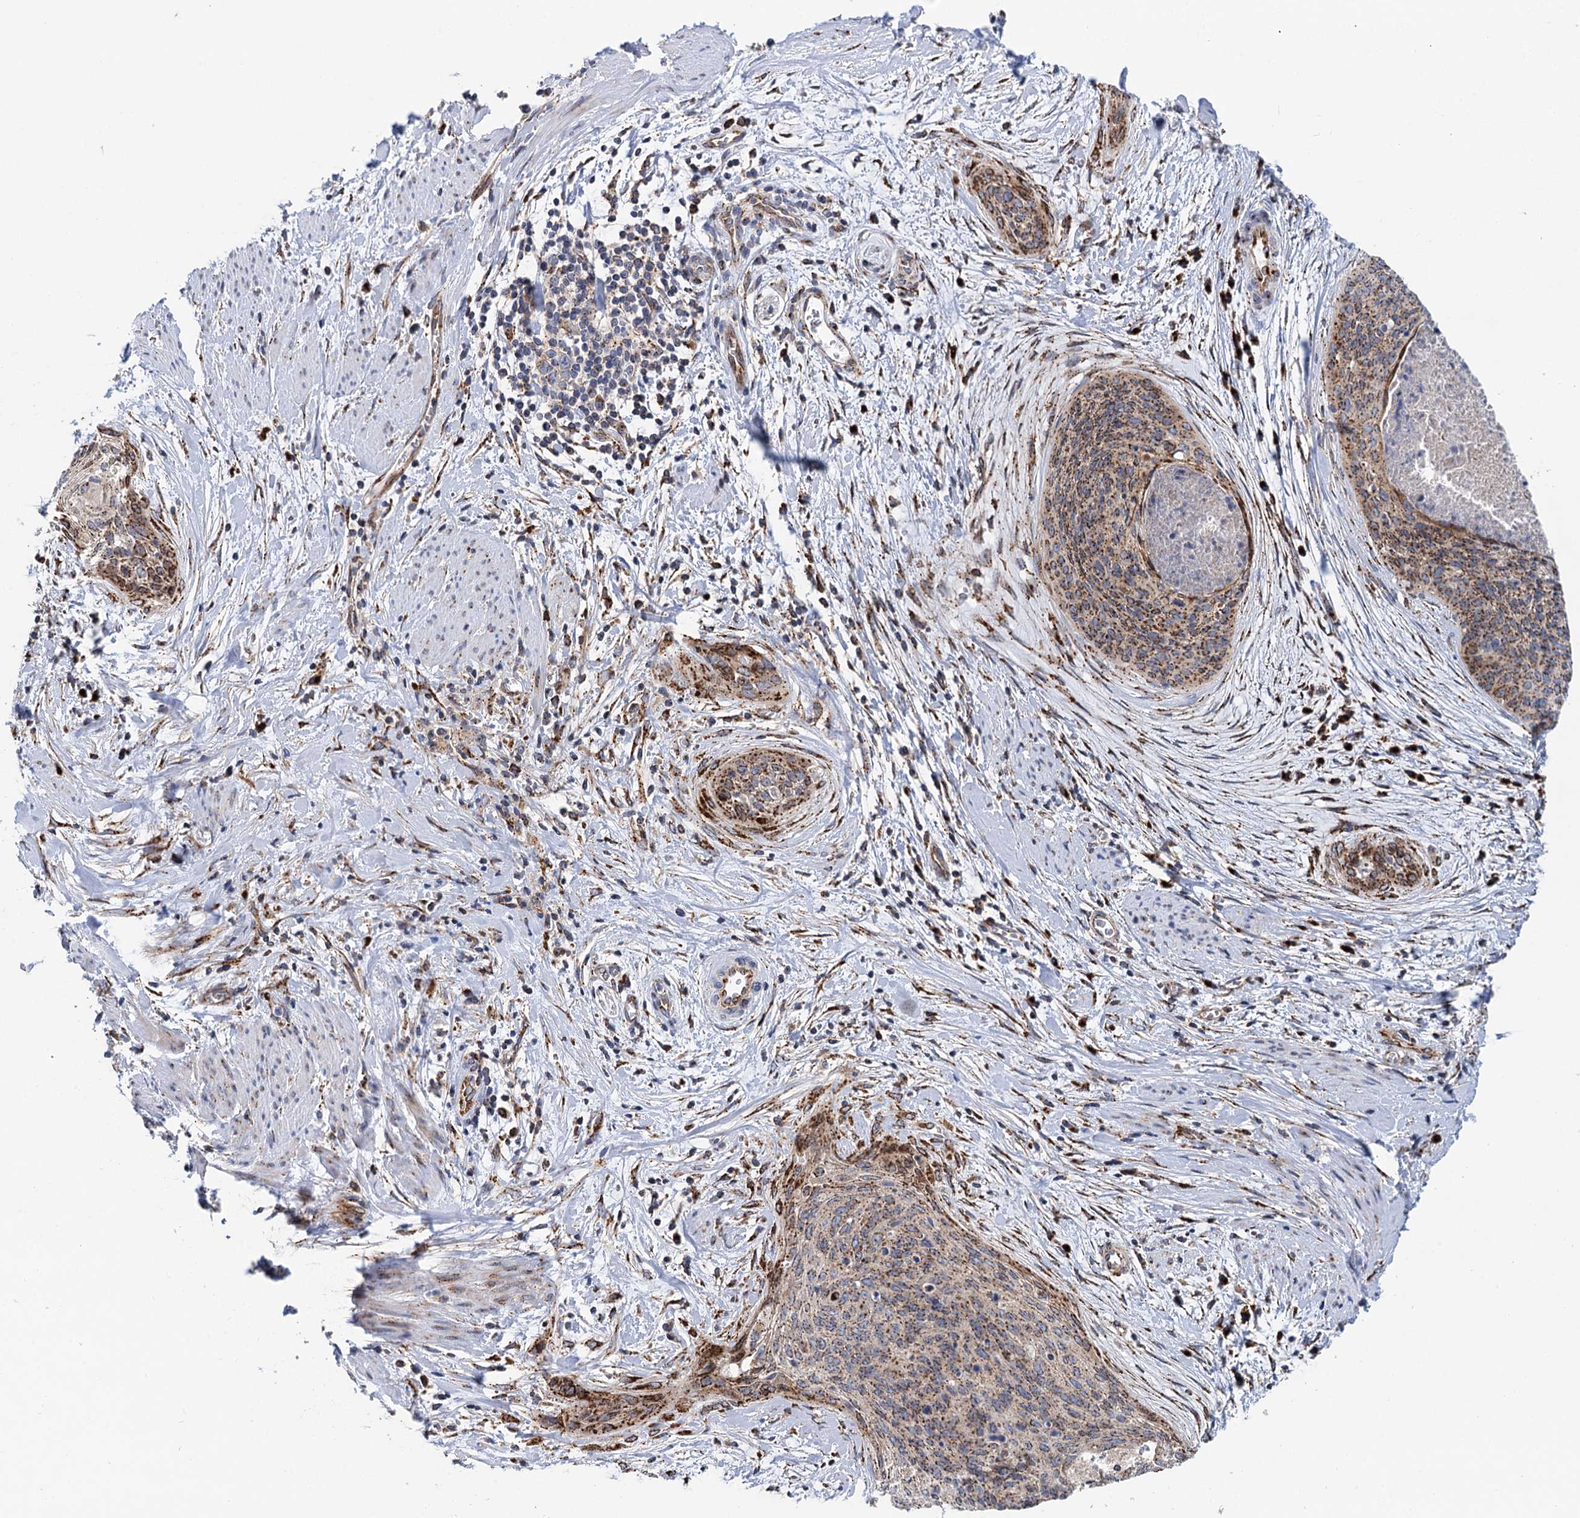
{"staining": {"intensity": "moderate", "quantity": "25%-75%", "location": "cytoplasmic/membranous"}, "tissue": "cervical cancer", "cell_type": "Tumor cells", "image_type": "cancer", "snomed": [{"axis": "morphology", "description": "Squamous cell carcinoma, NOS"}, {"axis": "topography", "description": "Cervix"}], "caption": "A photomicrograph showing moderate cytoplasmic/membranous staining in approximately 25%-75% of tumor cells in squamous cell carcinoma (cervical), as visualized by brown immunohistochemical staining.", "gene": "SUPT20H", "patient": {"sex": "female", "age": 55}}